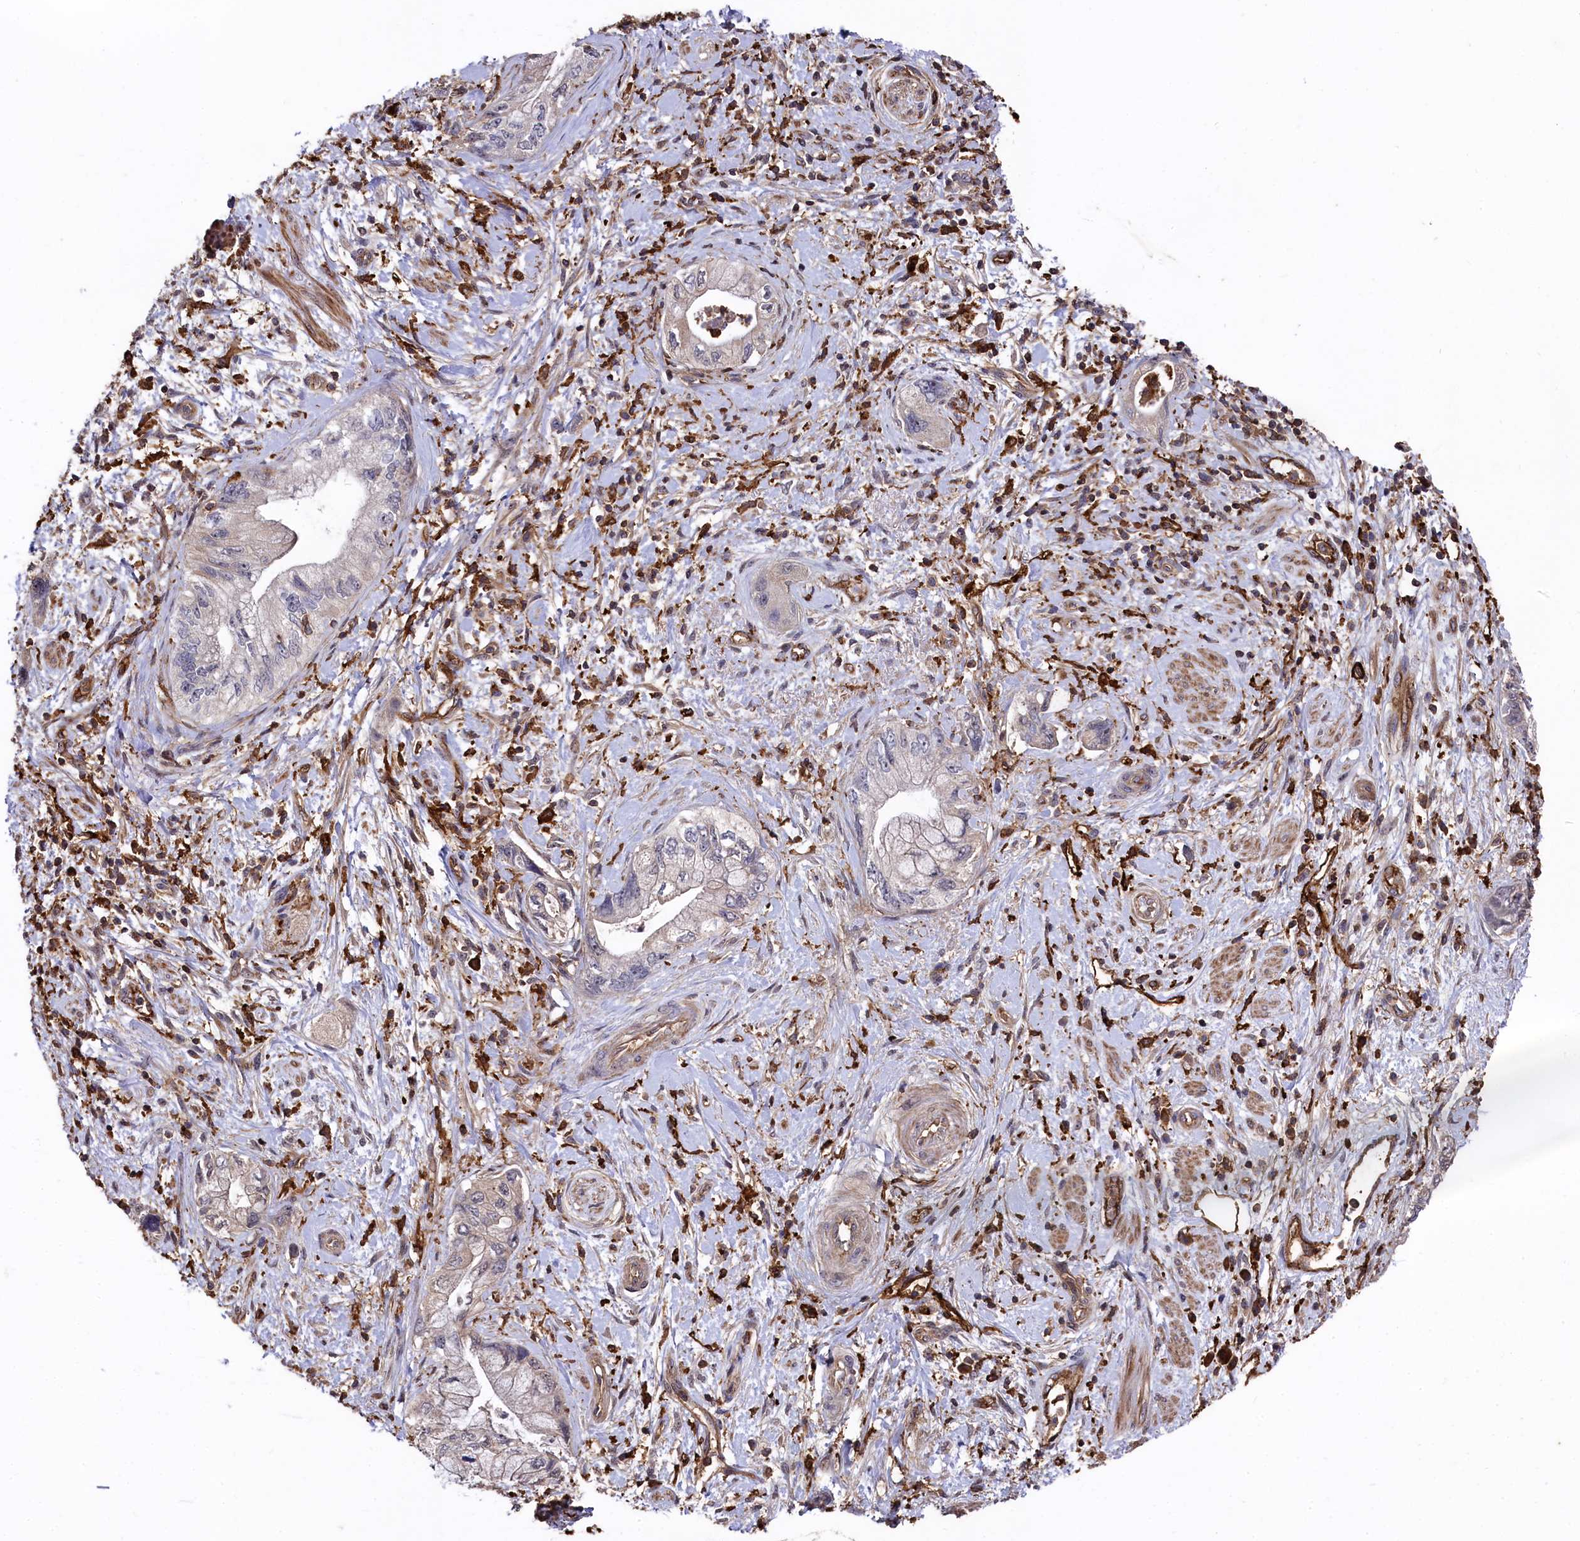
{"staining": {"intensity": "negative", "quantity": "none", "location": "none"}, "tissue": "pancreatic cancer", "cell_type": "Tumor cells", "image_type": "cancer", "snomed": [{"axis": "morphology", "description": "Adenocarcinoma, NOS"}, {"axis": "topography", "description": "Pancreas"}], "caption": "Adenocarcinoma (pancreatic) was stained to show a protein in brown. There is no significant positivity in tumor cells.", "gene": "PLEKHO2", "patient": {"sex": "female", "age": 73}}